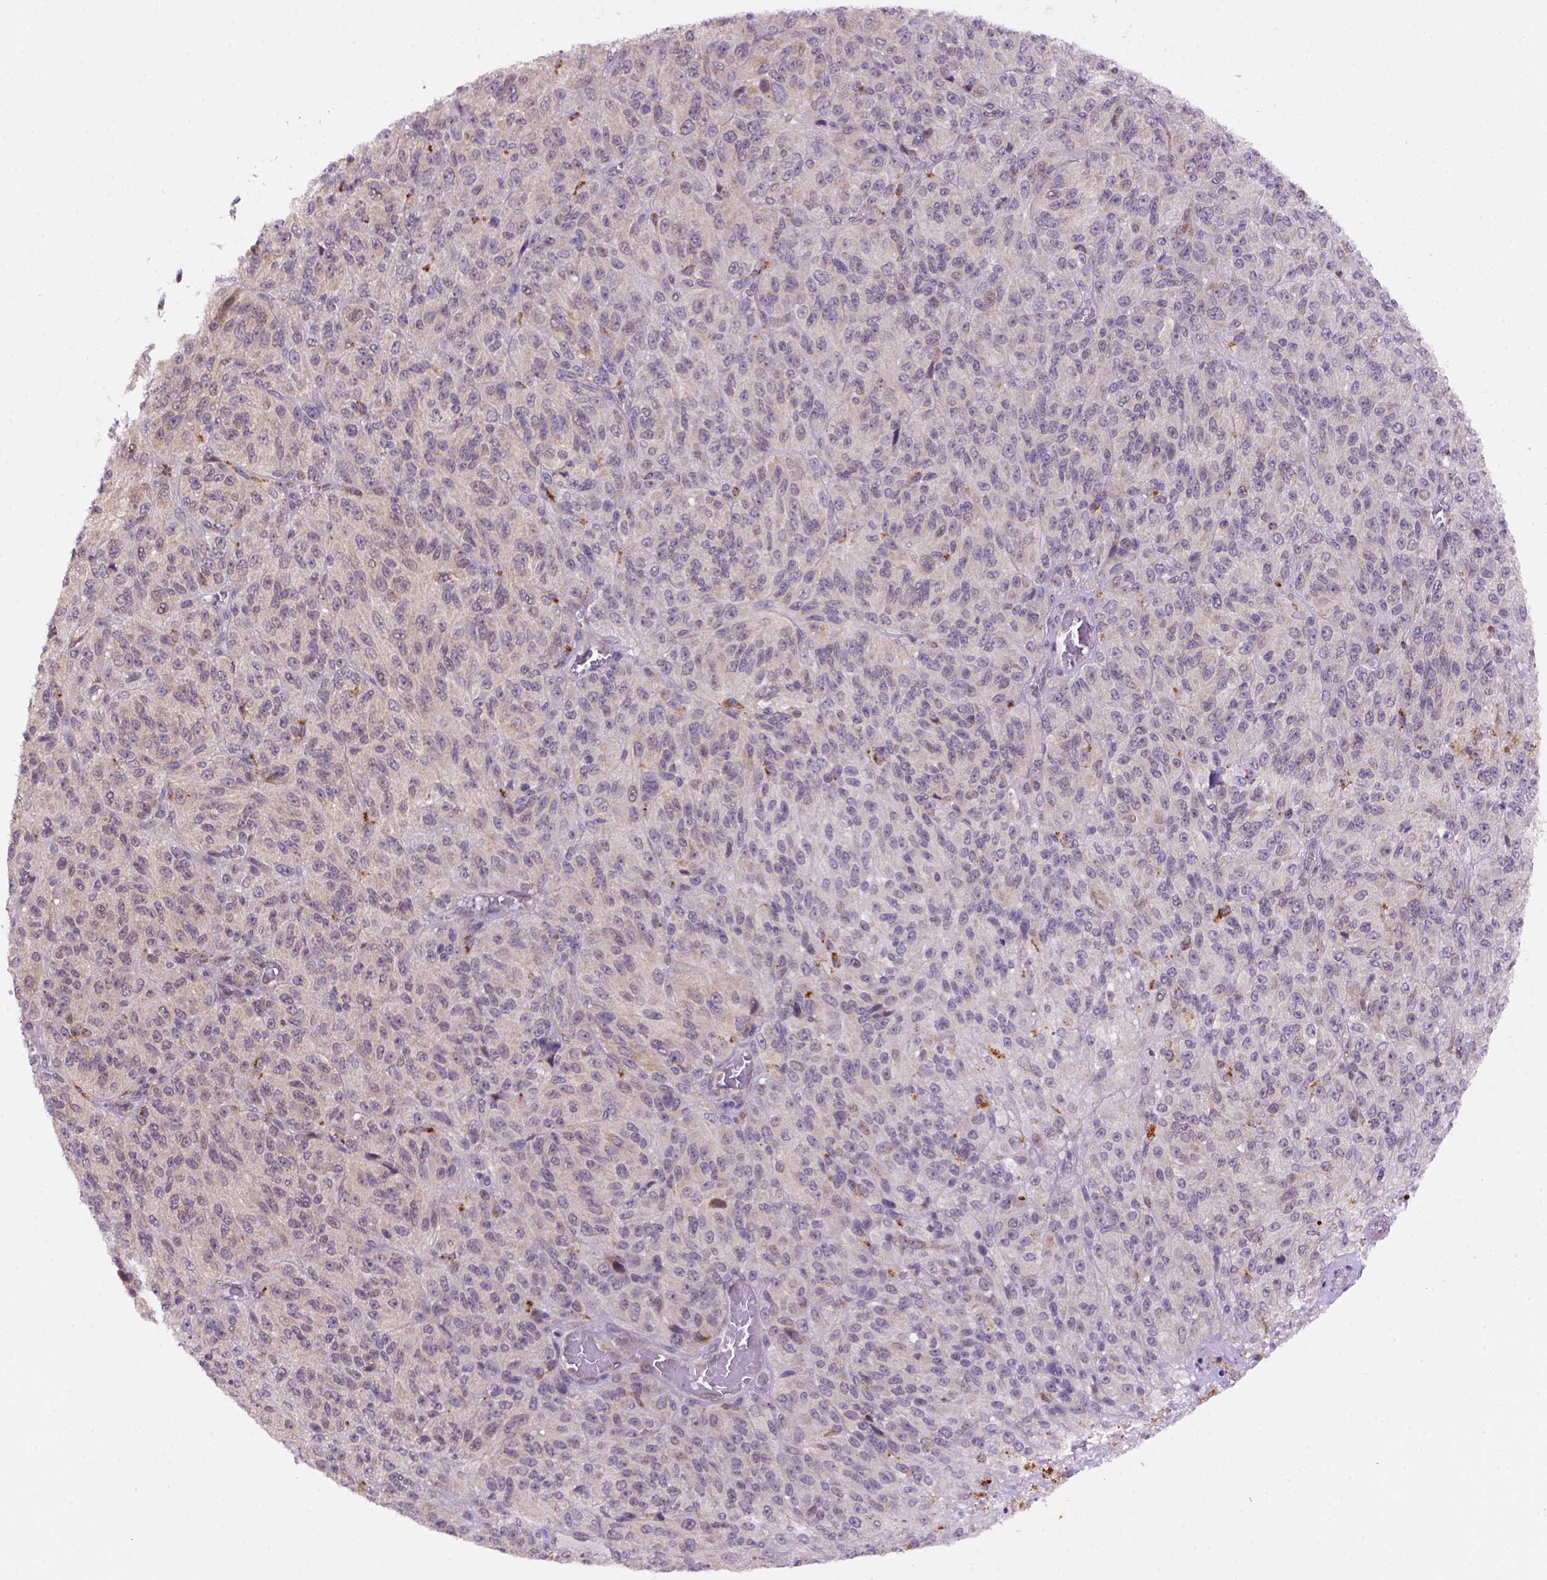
{"staining": {"intensity": "moderate", "quantity": "<25%", "location": "cytoplasmic/membranous"}, "tissue": "melanoma", "cell_type": "Tumor cells", "image_type": "cancer", "snomed": [{"axis": "morphology", "description": "Malignant melanoma, Metastatic site"}, {"axis": "topography", "description": "Brain"}], "caption": "The micrograph exhibits staining of melanoma, revealing moderate cytoplasmic/membranous protein staining (brown color) within tumor cells.", "gene": "FZD7", "patient": {"sex": "female", "age": 56}}